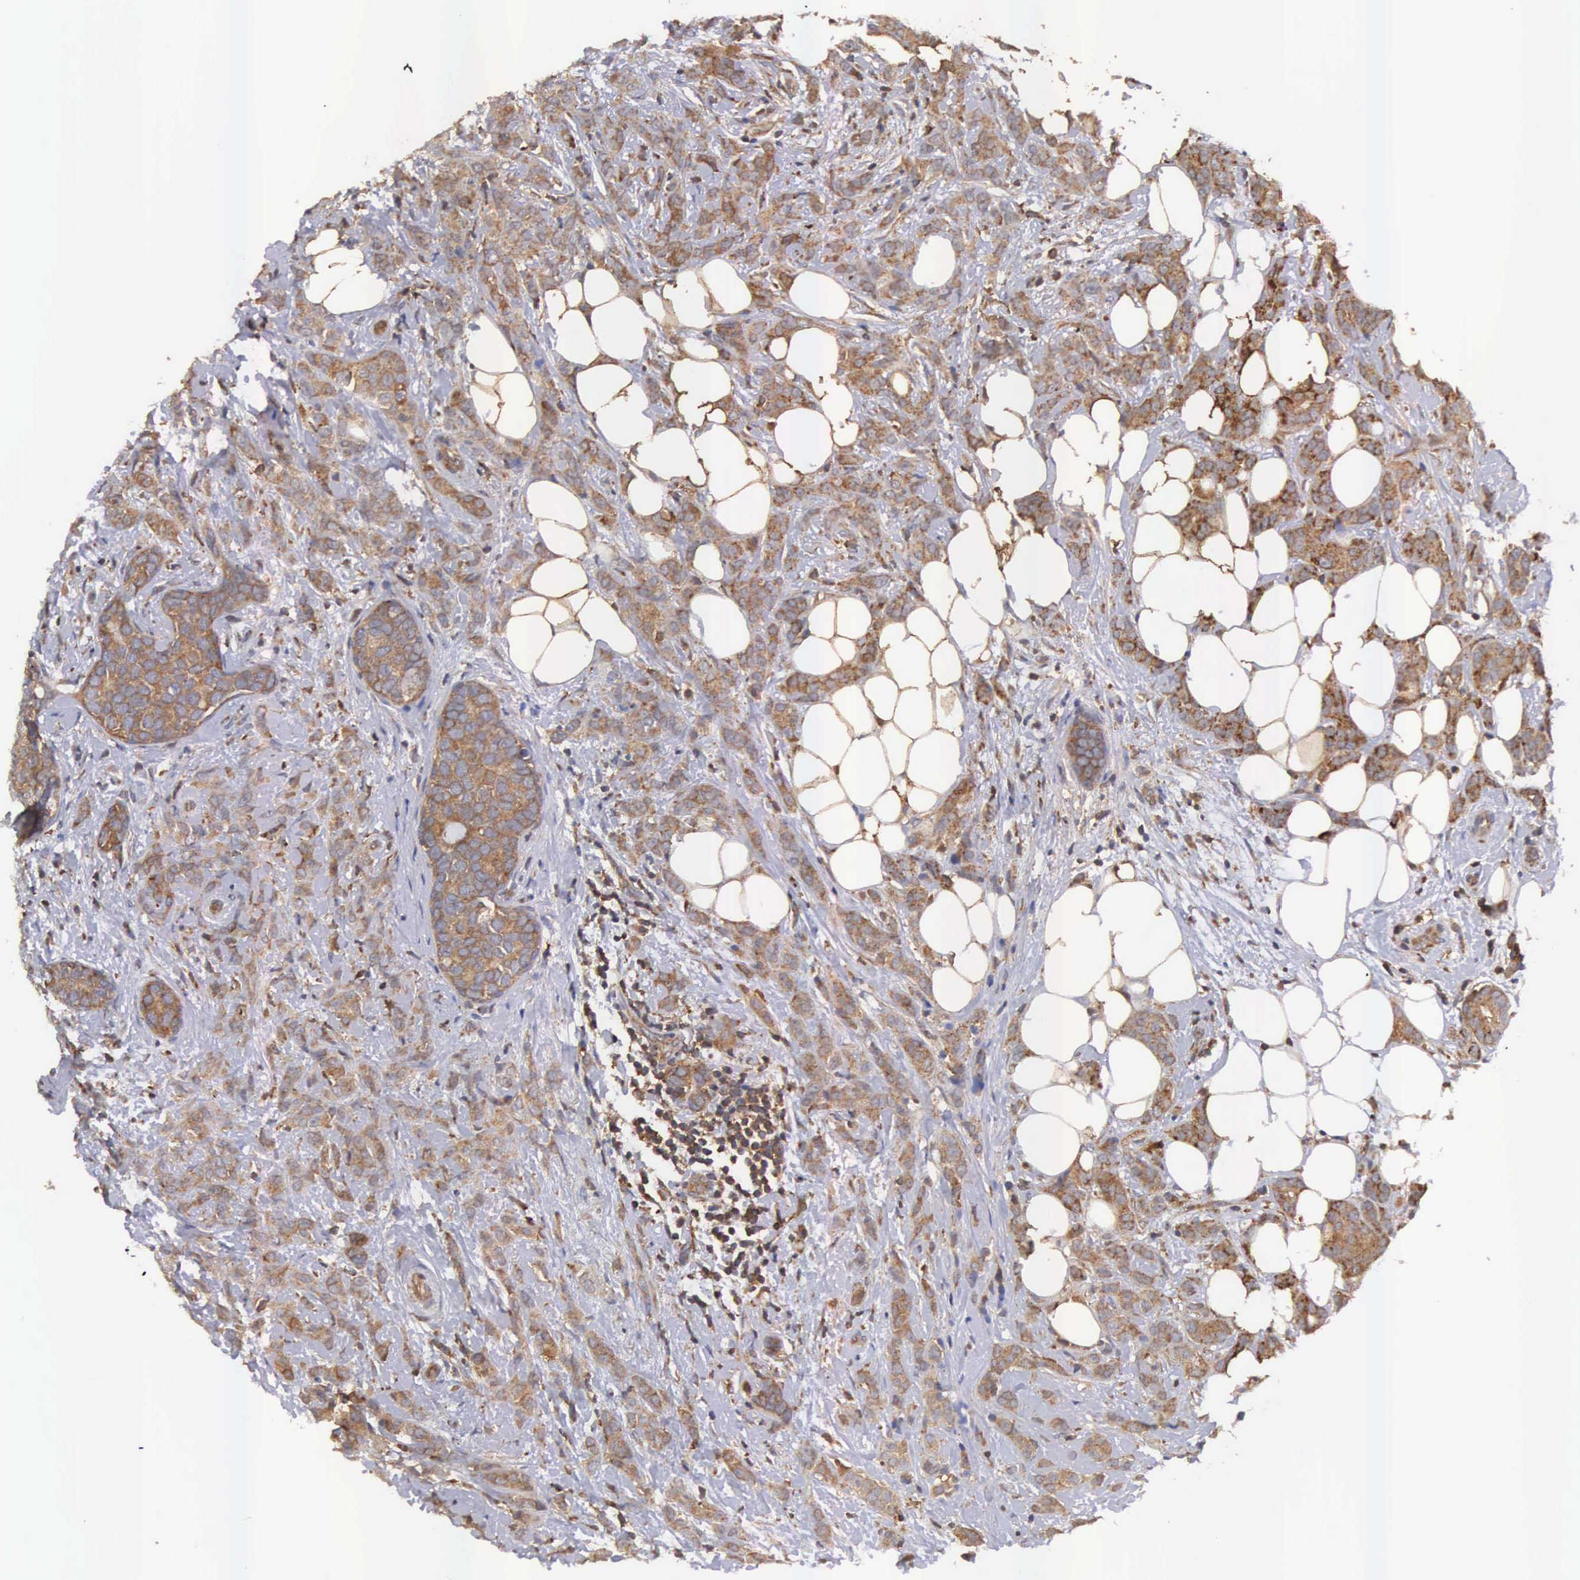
{"staining": {"intensity": "moderate", "quantity": ">75%", "location": "cytoplasmic/membranous"}, "tissue": "breast cancer", "cell_type": "Tumor cells", "image_type": "cancer", "snomed": [{"axis": "morphology", "description": "Duct carcinoma"}, {"axis": "topography", "description": "Breast"}], "caption": "Protein staining of breast cancer (intraductal carcinoma) tissue demonstrates moderate cytoplasmic/membranous staining in approximately >75% of tumor cells.", "gene": "DHRS1", "patient": {"sex": "female", "age": 53}}